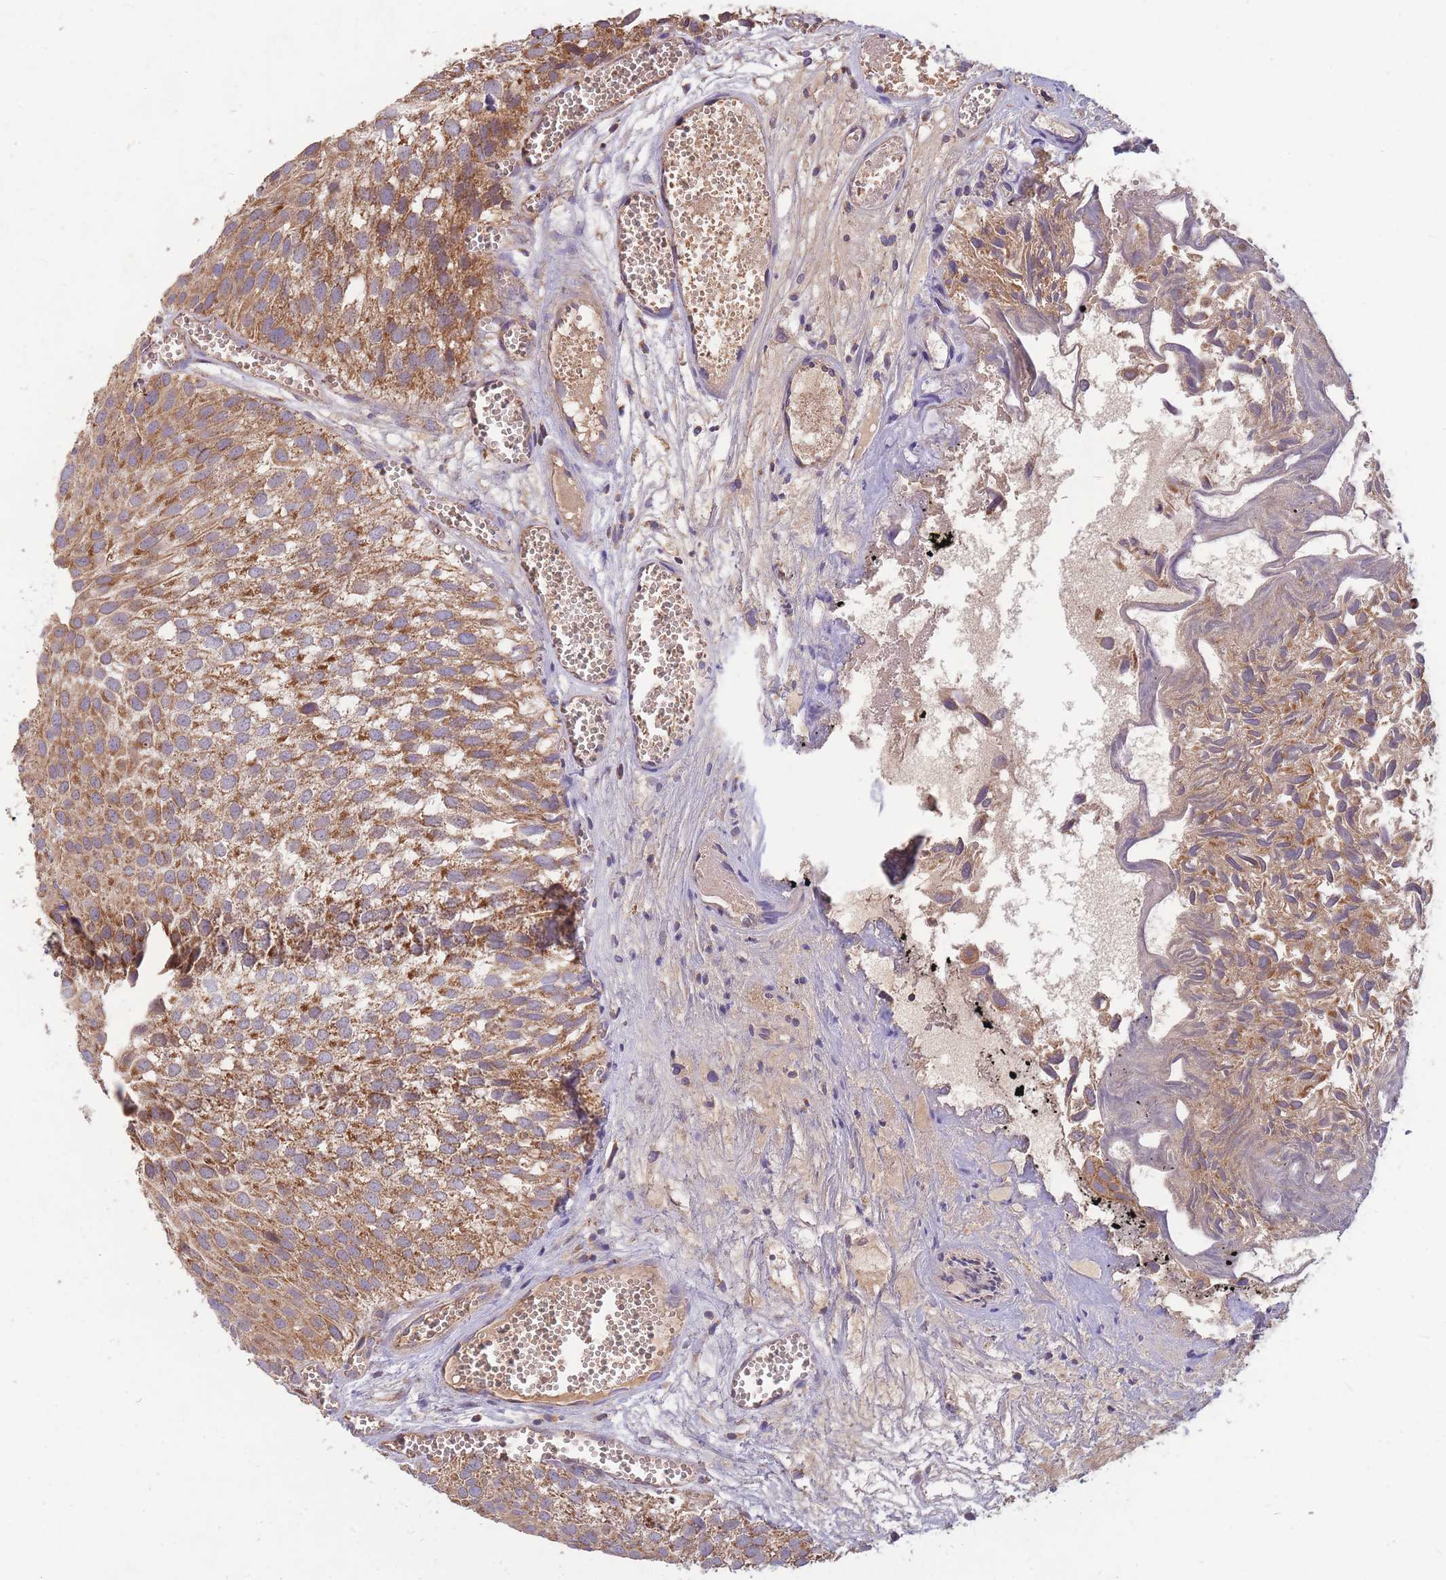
{"staining": {"intensity": "strong", "quantity": ">75%", "location": "cytoplasmic/membranous"}, "tissue": "urothelial cancer", "cell_type": "Tumor cells", "image_type": "cancer", "snomed": [{"axis": "morphology", "description": "Urothelial carcinoma, Low grade"}, {"axis": "topography", "description": "Urinary bladder"}], "caption": "This photomicrograph demonstrates low-grade urothelial carcinoma stained with immunohistochemistry to label a protein in brown. The cytoplasmic/membranous of tumor cells show strong positivity for the protein. Nuclei are counter-stained blue.", "gene": "PTPMT1", "patient": {"sex": "male", "age": 88}}